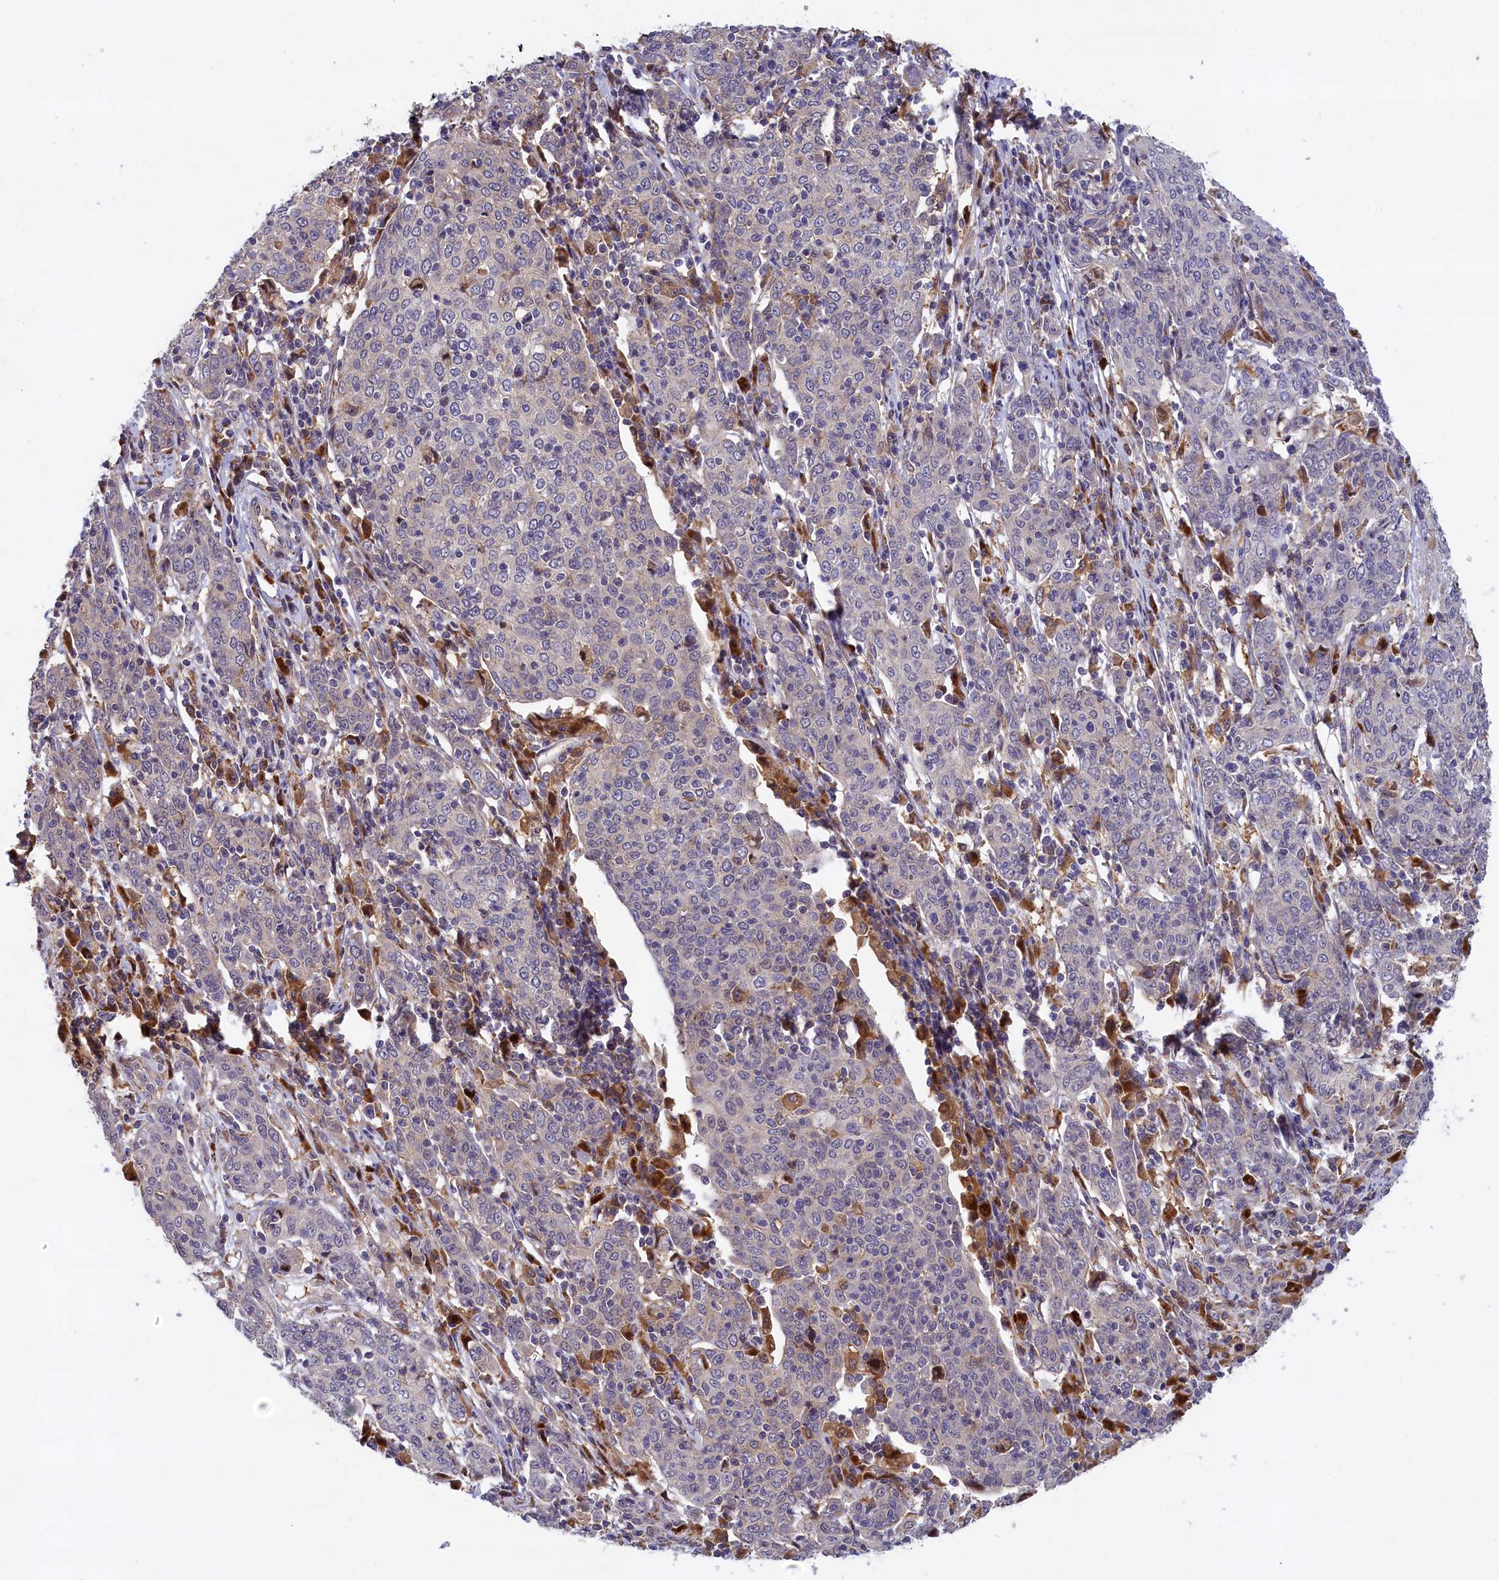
{"staining": {"intensity": "negative", "quantity": "none", "location": "none"}, "tissue": "cervical cancer", "cell_type": "Tumor cells", "image_type": "cancer", "snomed": [{"axis": "morphology", "description": "Squamous cell carcinoma, NOS"}, {"axis": "topography", "description": "Cervix"}], "caption": "Tumor cells are negative for brown protein staining in squamous cell carcinoma (cervical).", "gene": "NAIP", "patient": {"sex": "female", "age": 67}}